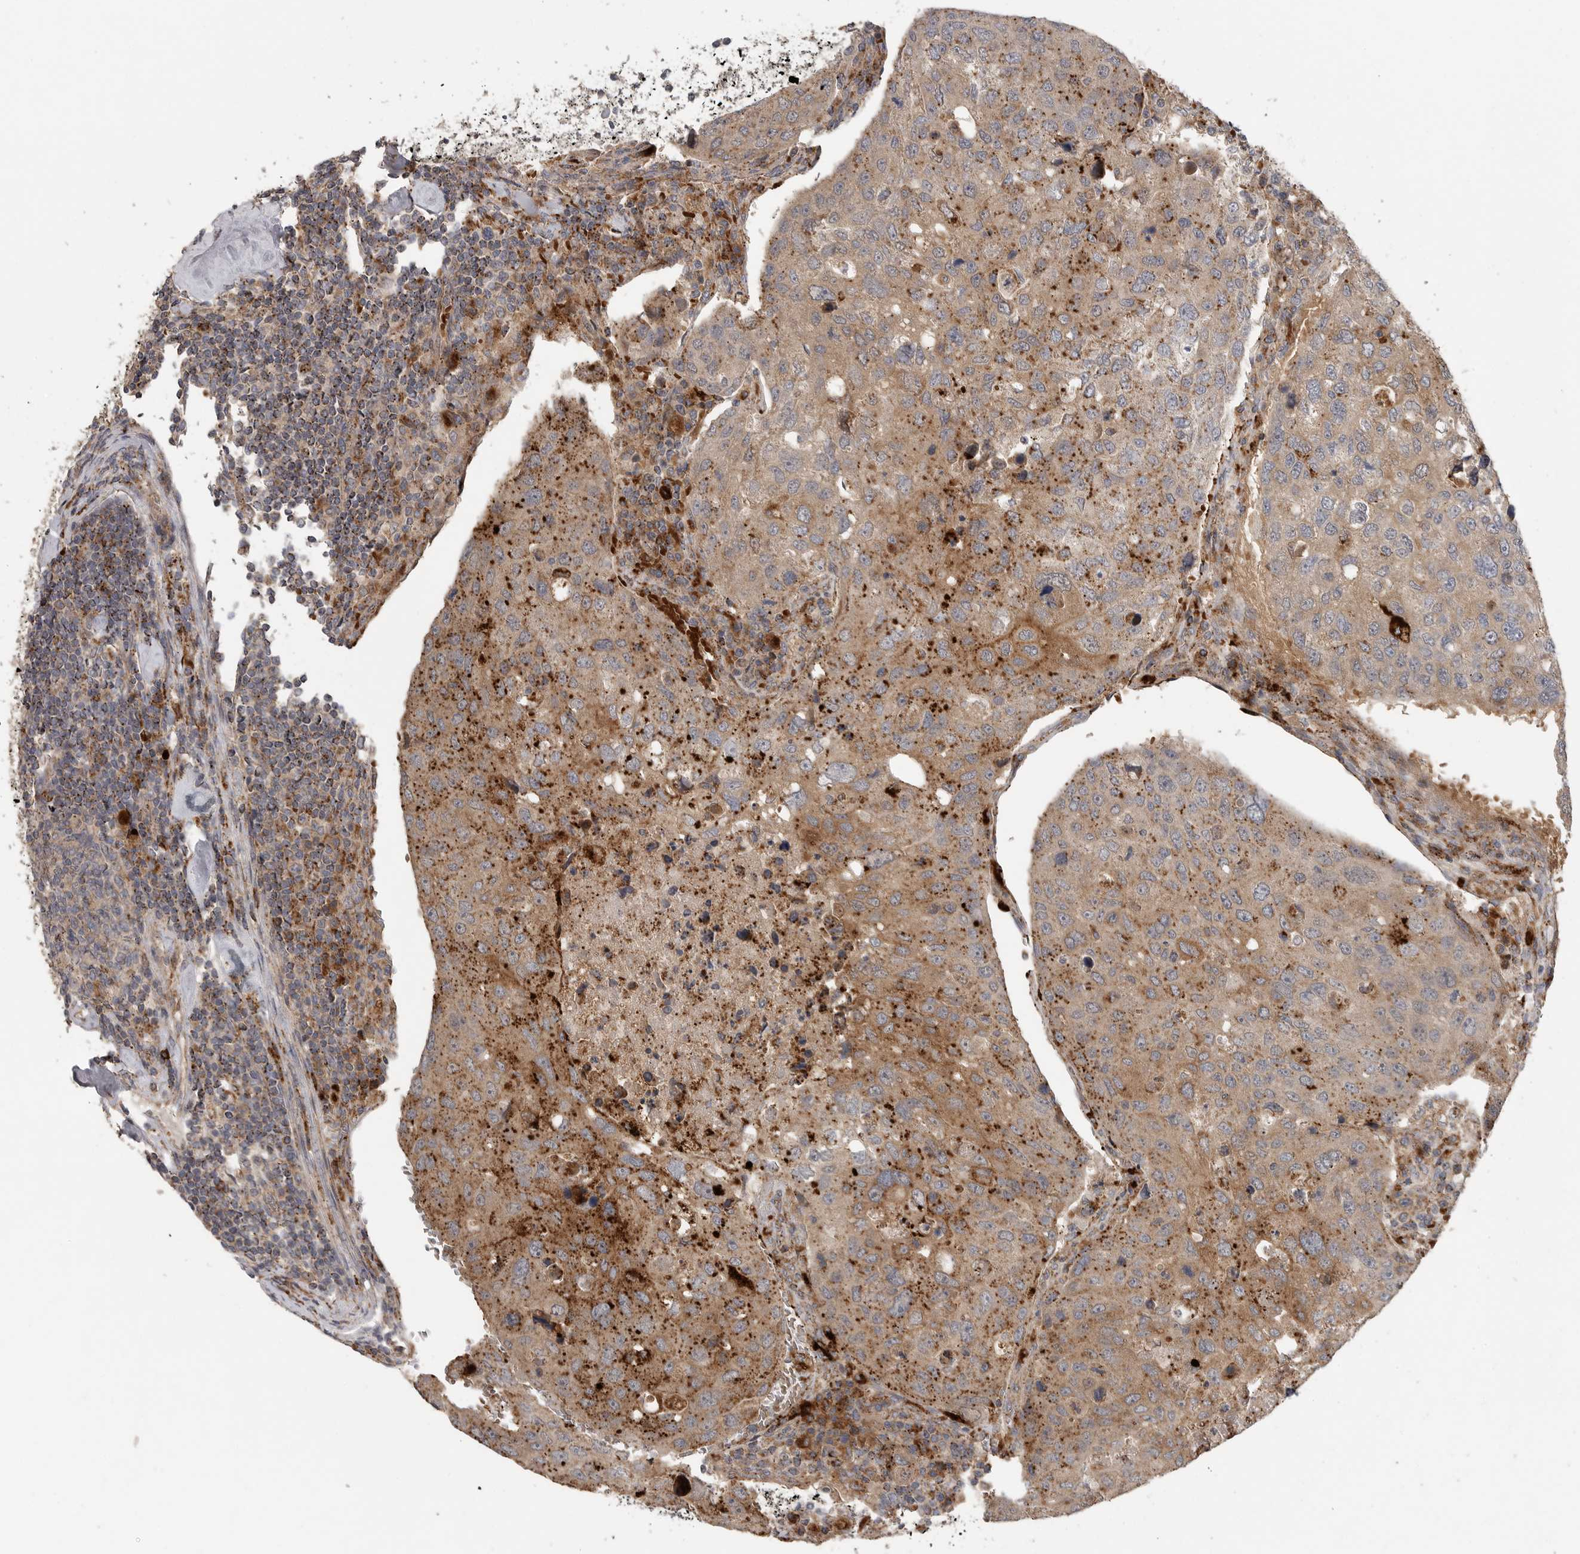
{"staining": {"intensity": "moderate", "quantity": ">75%", "location": "cytoplasmic/membranous"}, "tissue": "urothelial cancer", "cell_type": "Tumor cells", "image_type": "cancer", "snomed": [{"axis": "morphology", "description": "Urothelial carcinoma, High grade"}, {"axis": "topography", "description": "Lymph node"}, {"axis": "topography", "description": "Urinary bladder"}], "caption": "Immunohistochemical staining of human urothelial cancer demonstrates medium levels of moderate cytoplasmic/membranous protein positivity in approximately >75% of tumor cells.", "gene": "GALNS", "patient": {"sex": "male", "age": 51}}